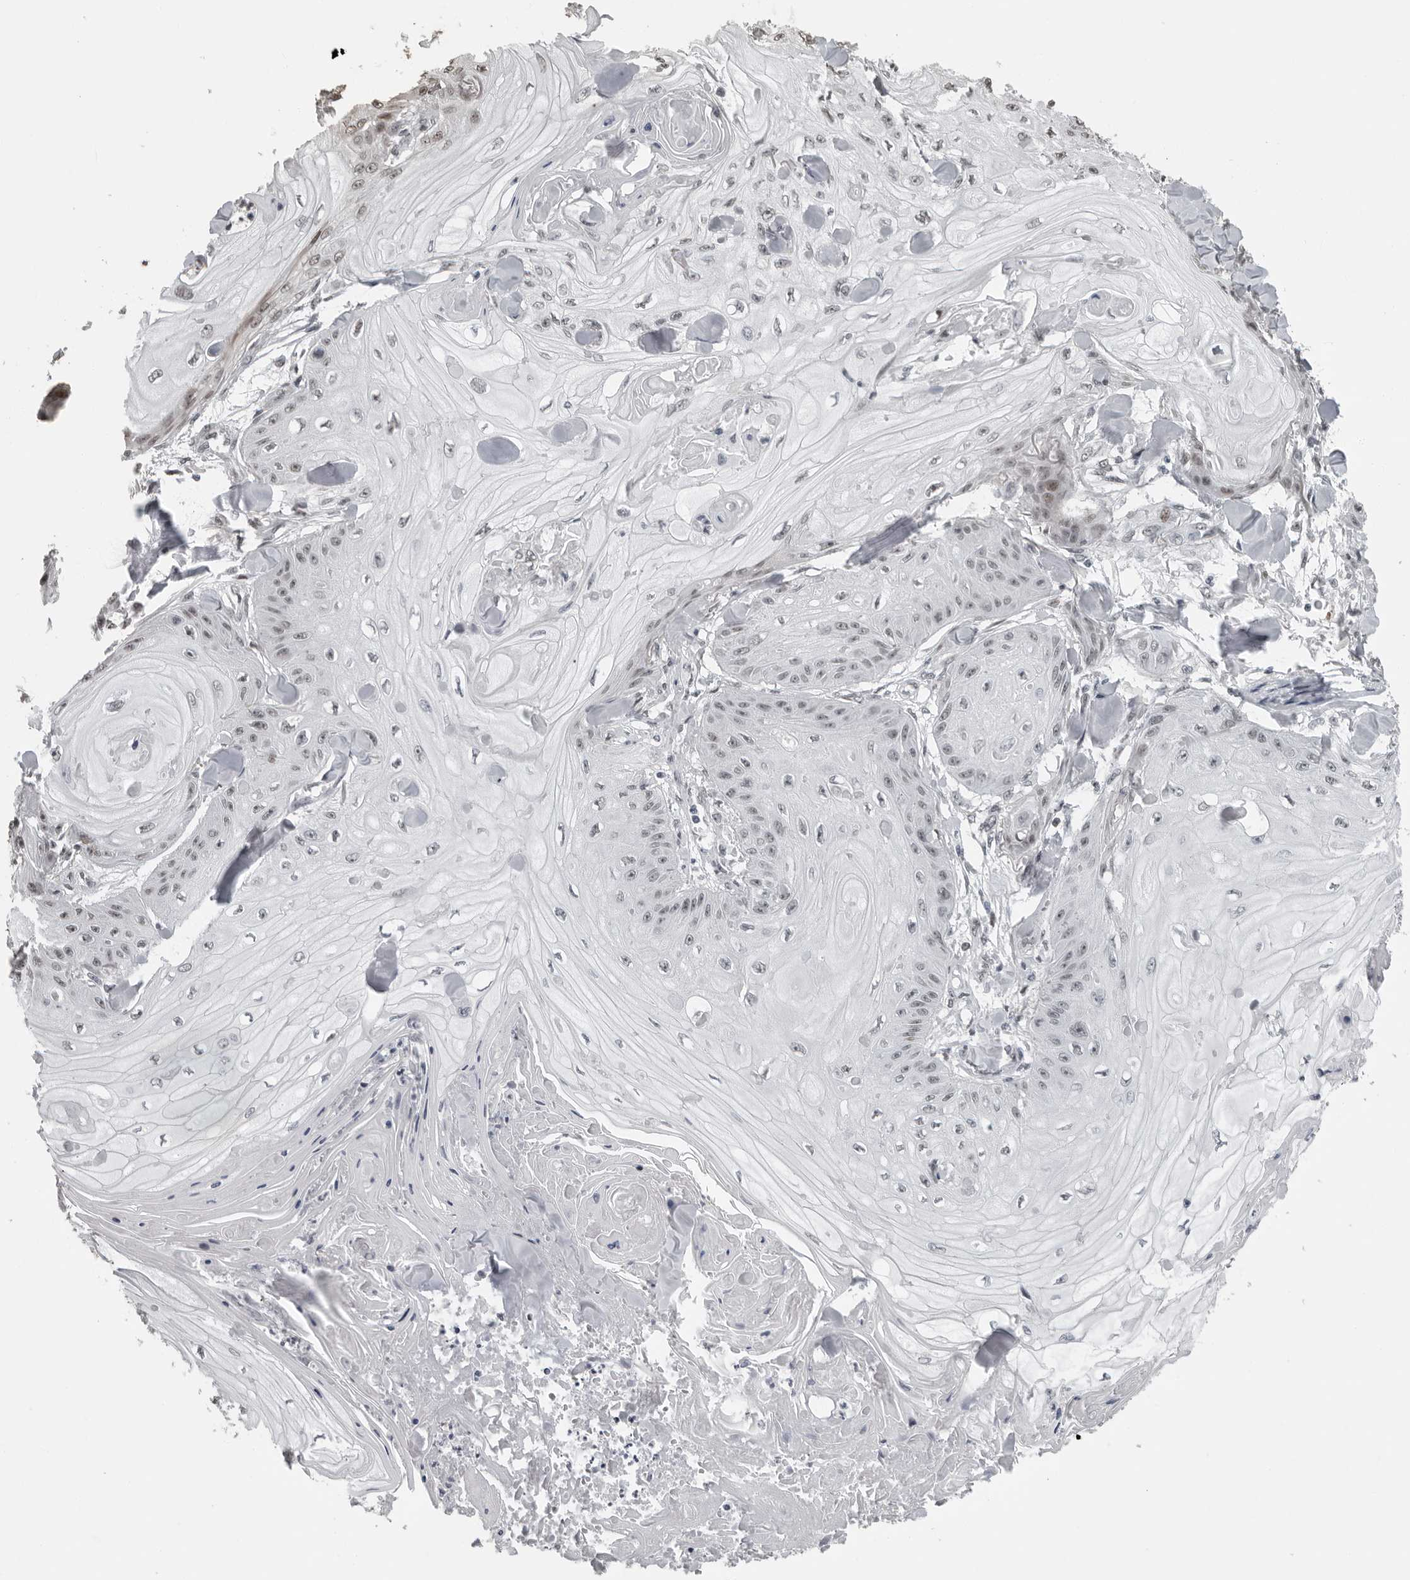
{"staining": {"intensity": "weak", "quantity": "<25%", "location": "nuclear"}, "tissue": "skin cancer", "cell_type": "Tumor cells", "image_type": "cancer", "snomed": [{"axis": "morphology", "description": "Squamous cell carcinoma, NOS"}, {"axis": "topography", "description": "Skin"}], "caption": "Immunohistochemical staining of human squamous cell carcinoma (skin) reveals no significant staining in tumor cells.", "gene": "ORC1", "patient": {"sex": "male", "age": 74}}